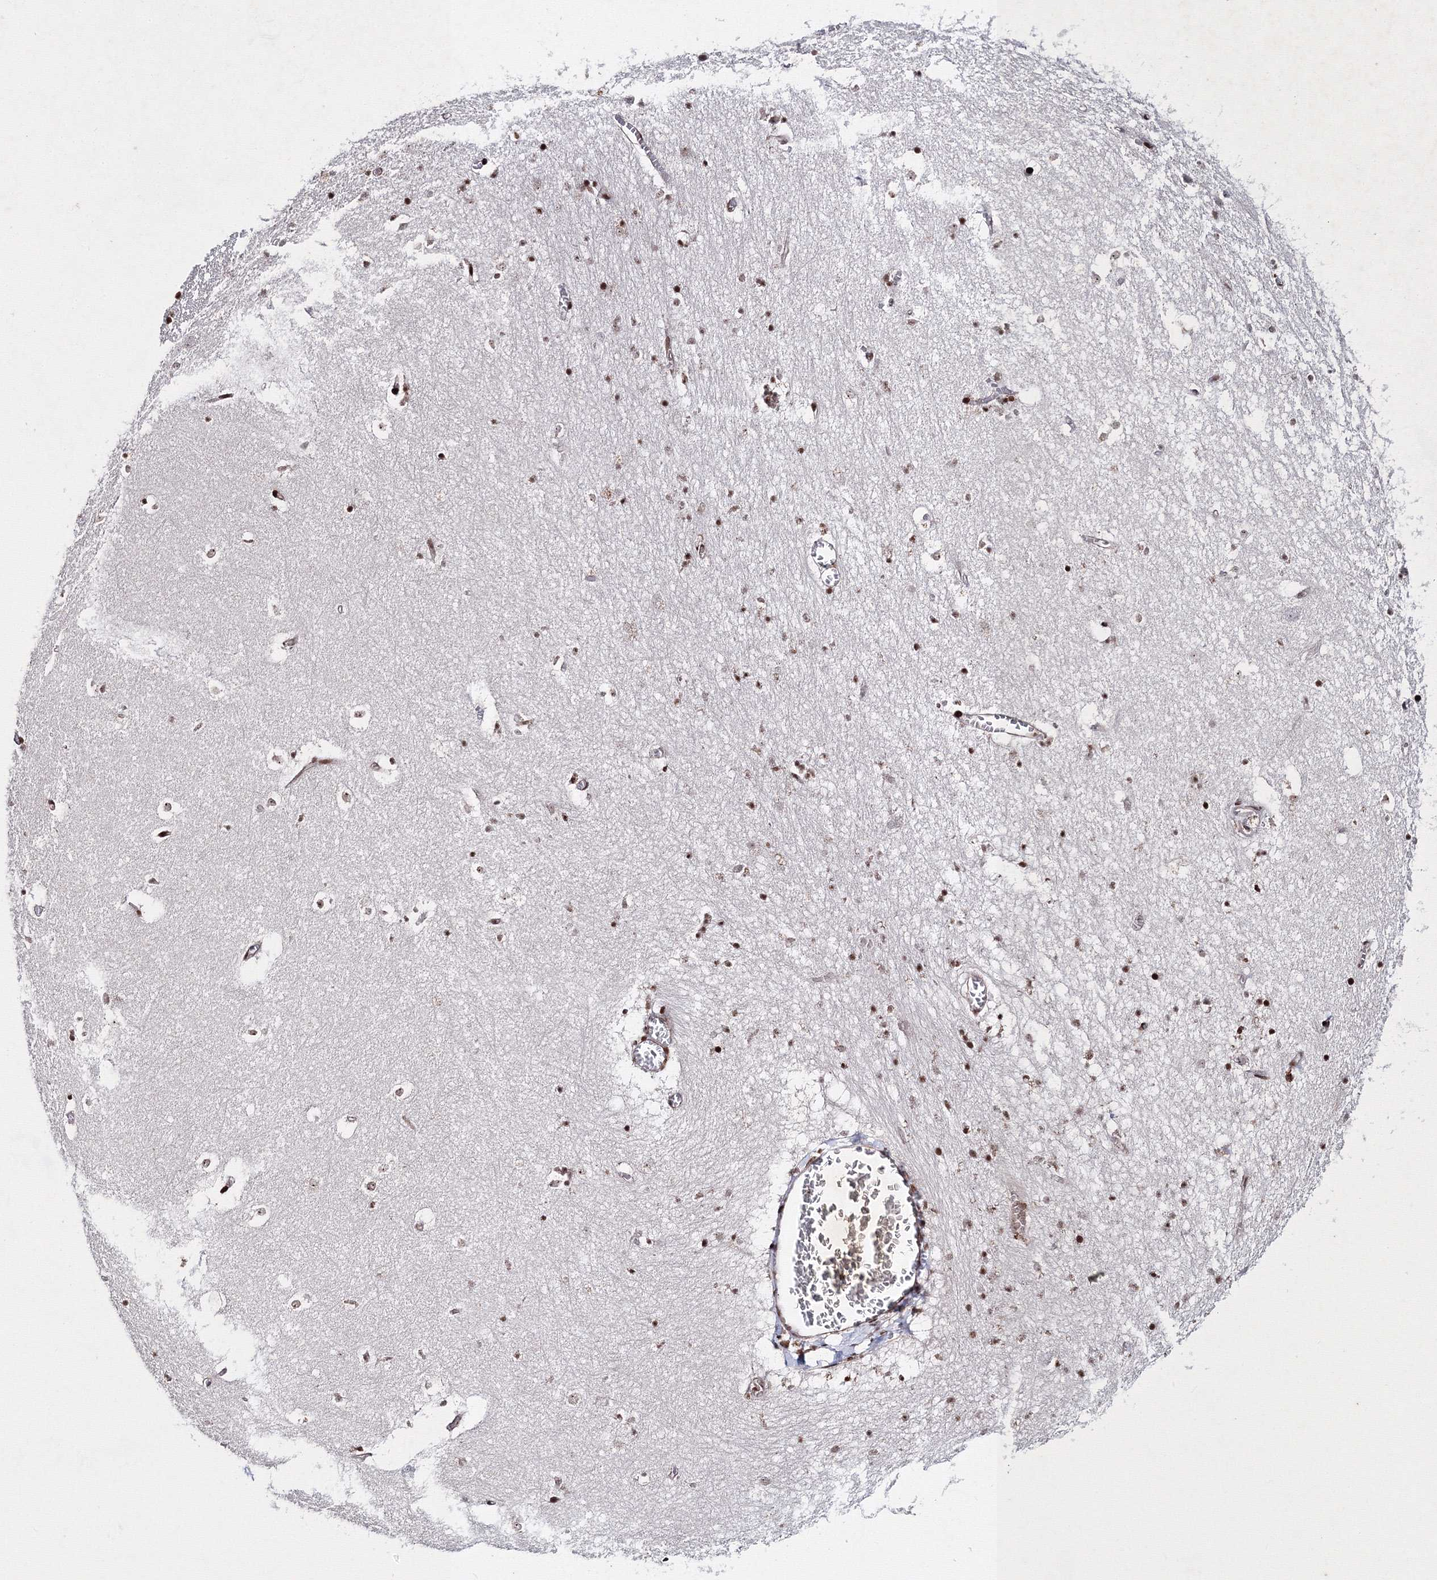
{"staining": {"intensity": "moderate", "quantity": ">75%", "location": "nuclear"}, "tissue": "hippocampus", "cell_type": "Glial cells", "image_type": "normal", "snomed": [{"axis": "morphology", "description": "Normal tissue, NOS"}, {"axis": "topography", "description": "Hippocampus"}], "caption": "A photomicrograph showing moderate nuclear staining in about >75% of glial cells in unremarkable hippocampus, as visualized by brown immunohistochemical staining.", "gene": "SMIM29", "patient": {"sex": "female", "age": 64}}